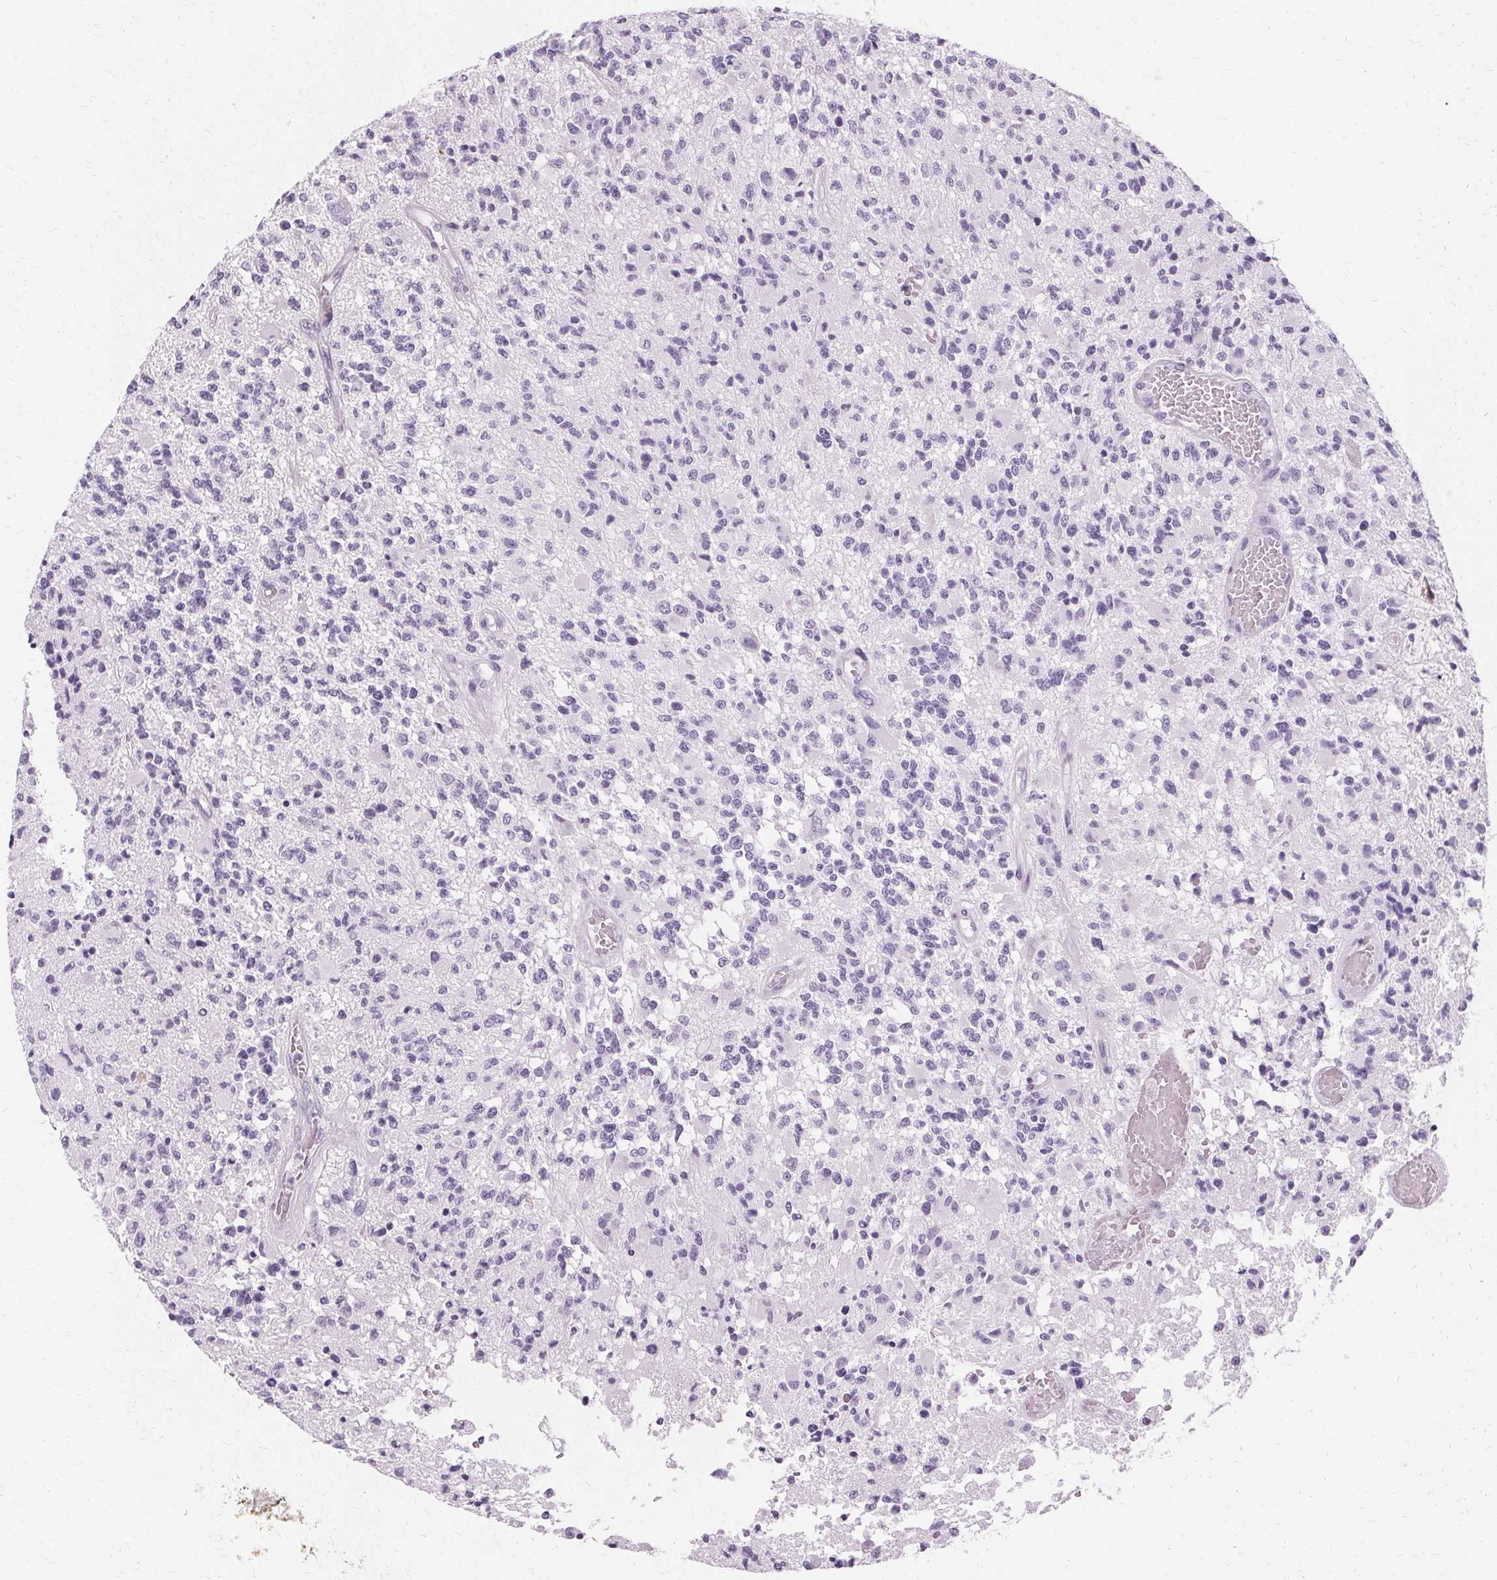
{"staining": {"intensity": "negative", "quantity": "none", "location": "none"}, "tissue": "glioma", "cell_type": "Tumor cells", "image_type": "cancer", "snomed": [{"axis": "morphology", "description": "Glioma, malignant, High grade"}, {"axis": "topography", "description": "Brain"}], "caption": "Histopathology image shows no significant protein positivity in tumor cells of glioma.", "gene": "KRT6C", "patient": {"sex": "female", "age": 63}}